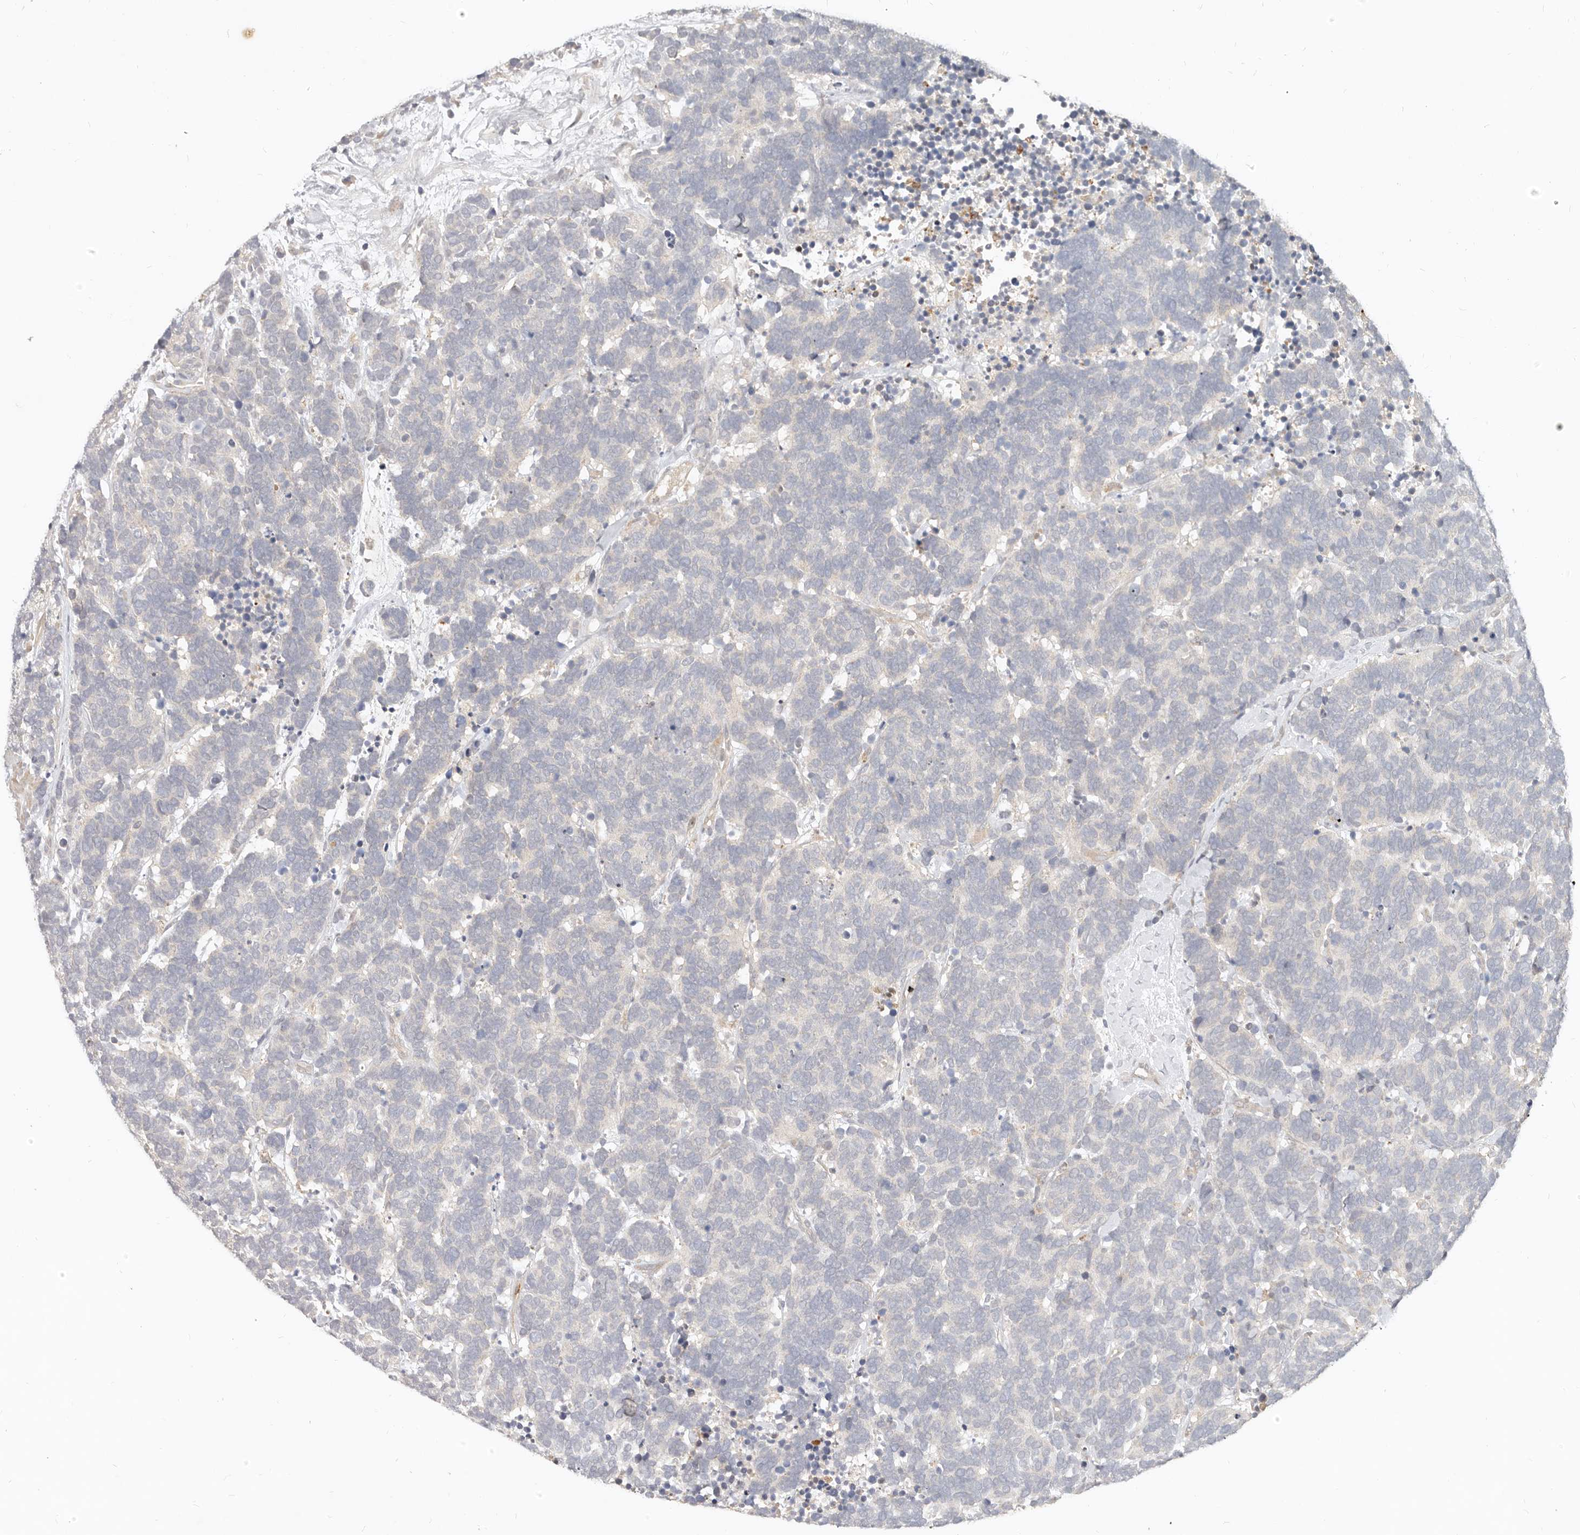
{"staining": {"intensity": "negative", "quantity": "none", "location": "none"}, "tissue": "carcinoid", "cell_type": "Tumor cells", "image_type": "cancer", "snomed": [{"axis": "morphology", "description": "Carcinoma, NOS"}, {"axis": "morphology", "description": "Carcinoid, malignant, NOS"}, {"axis": "topography", "description": "Urinary bladder"}], "caption": "Tumor cells are negative for protein expression in human carcinoid.", "gene": "USP49", "patient": {"sex": "male", "age": 57}}